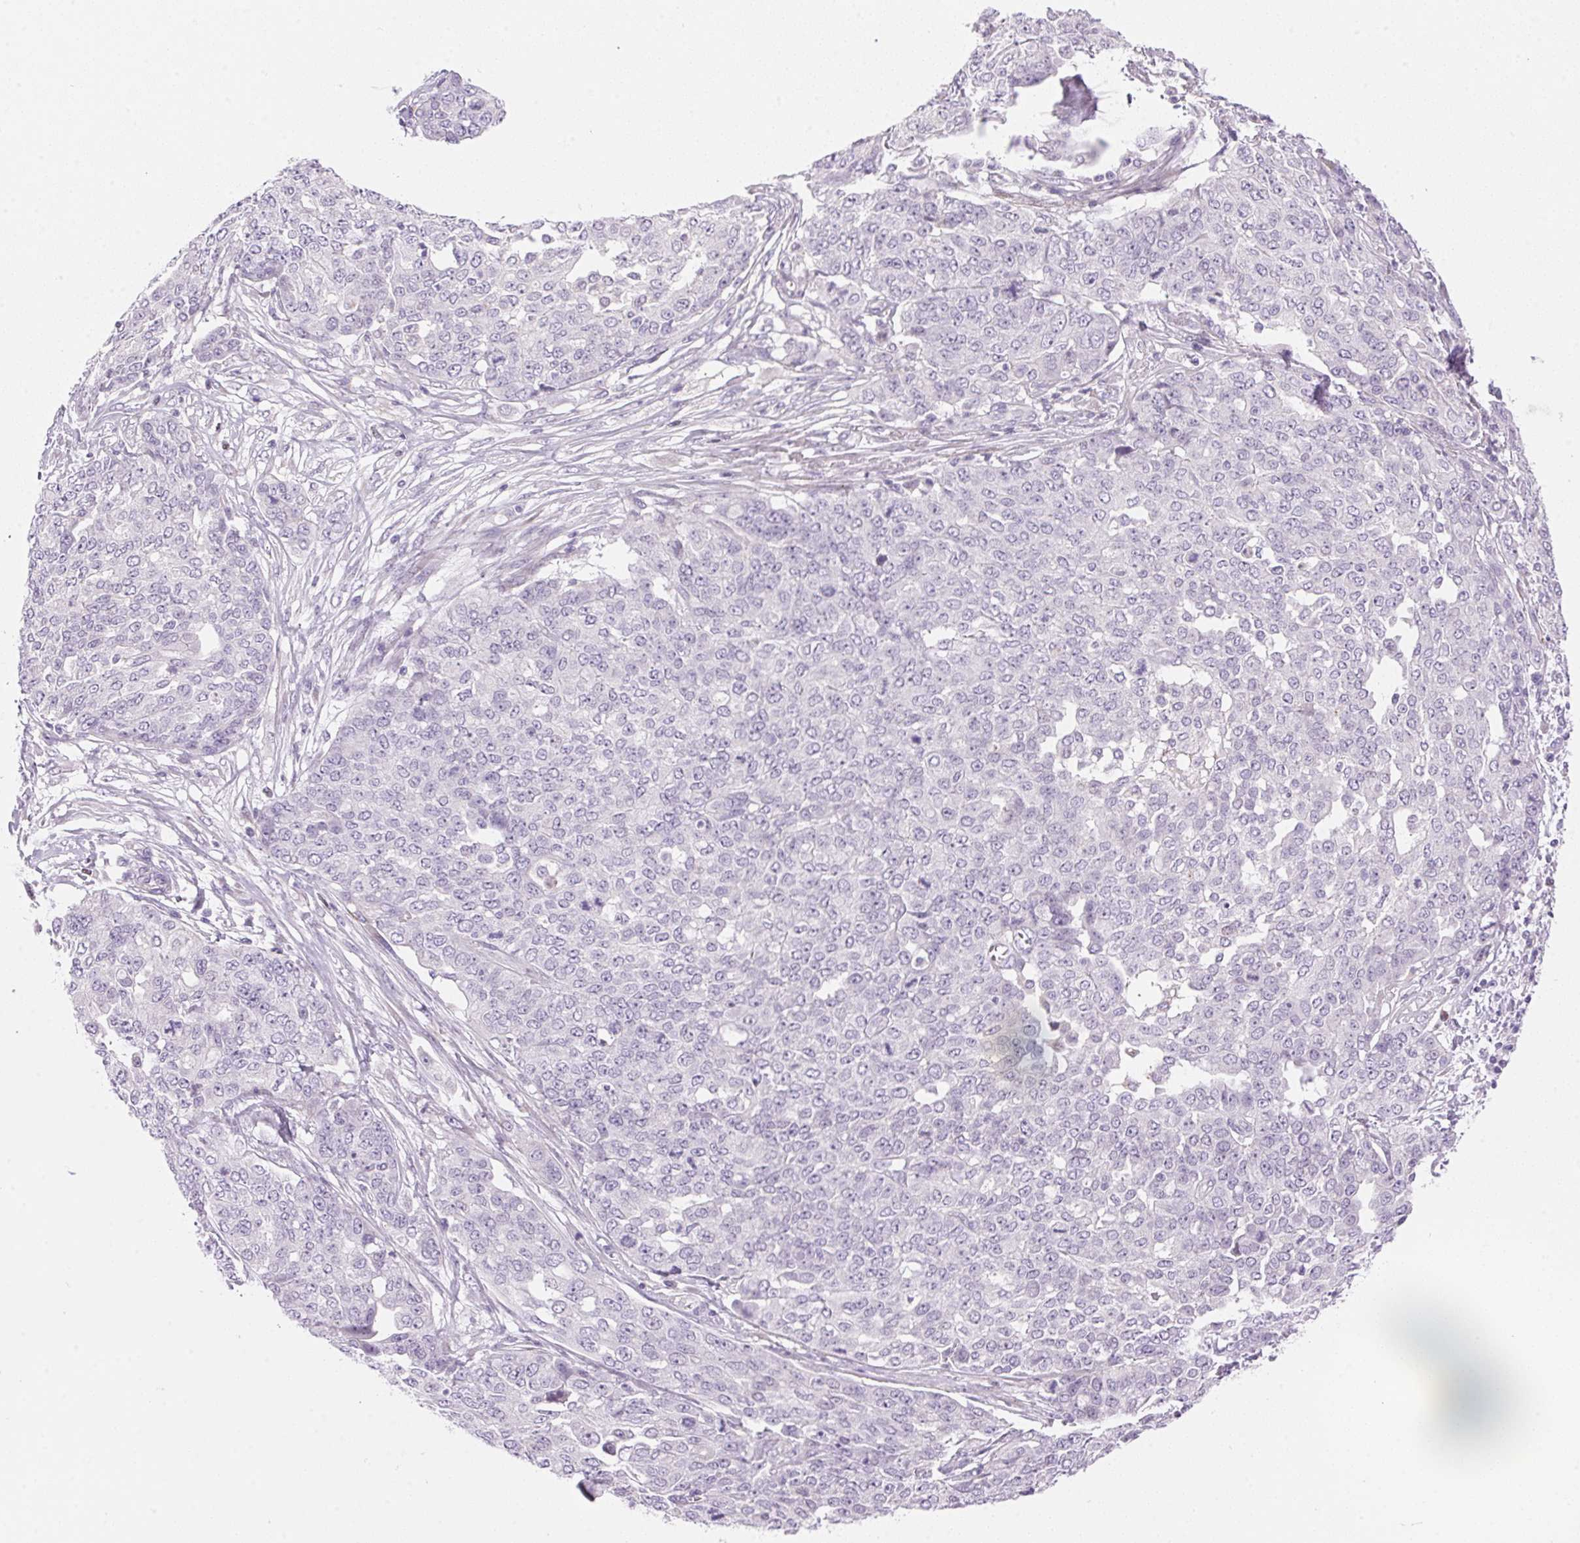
{"staining": {"intensity": "negative", "quantity": "none", "location": "none"}, "tissue": "ovarian cancer", "cell_type": "Tumor cells", "image_type": "cancer", "snomed": [{"axis": "morphology", "description": "Cystadenocarcinoma, serous, NOS"}, {"axis": "topography", "description": "Soft tissue"}, {"axis": "topography", "description": "Ovary"}], "caption": "The immunohistochemistry (IHC) micrograph has no significant staining in tumor cells of ovarian serous cystadenocarcinoma tissue.", "gene": "TEKT1", "patient": {"sex": "female", "age": 57}}